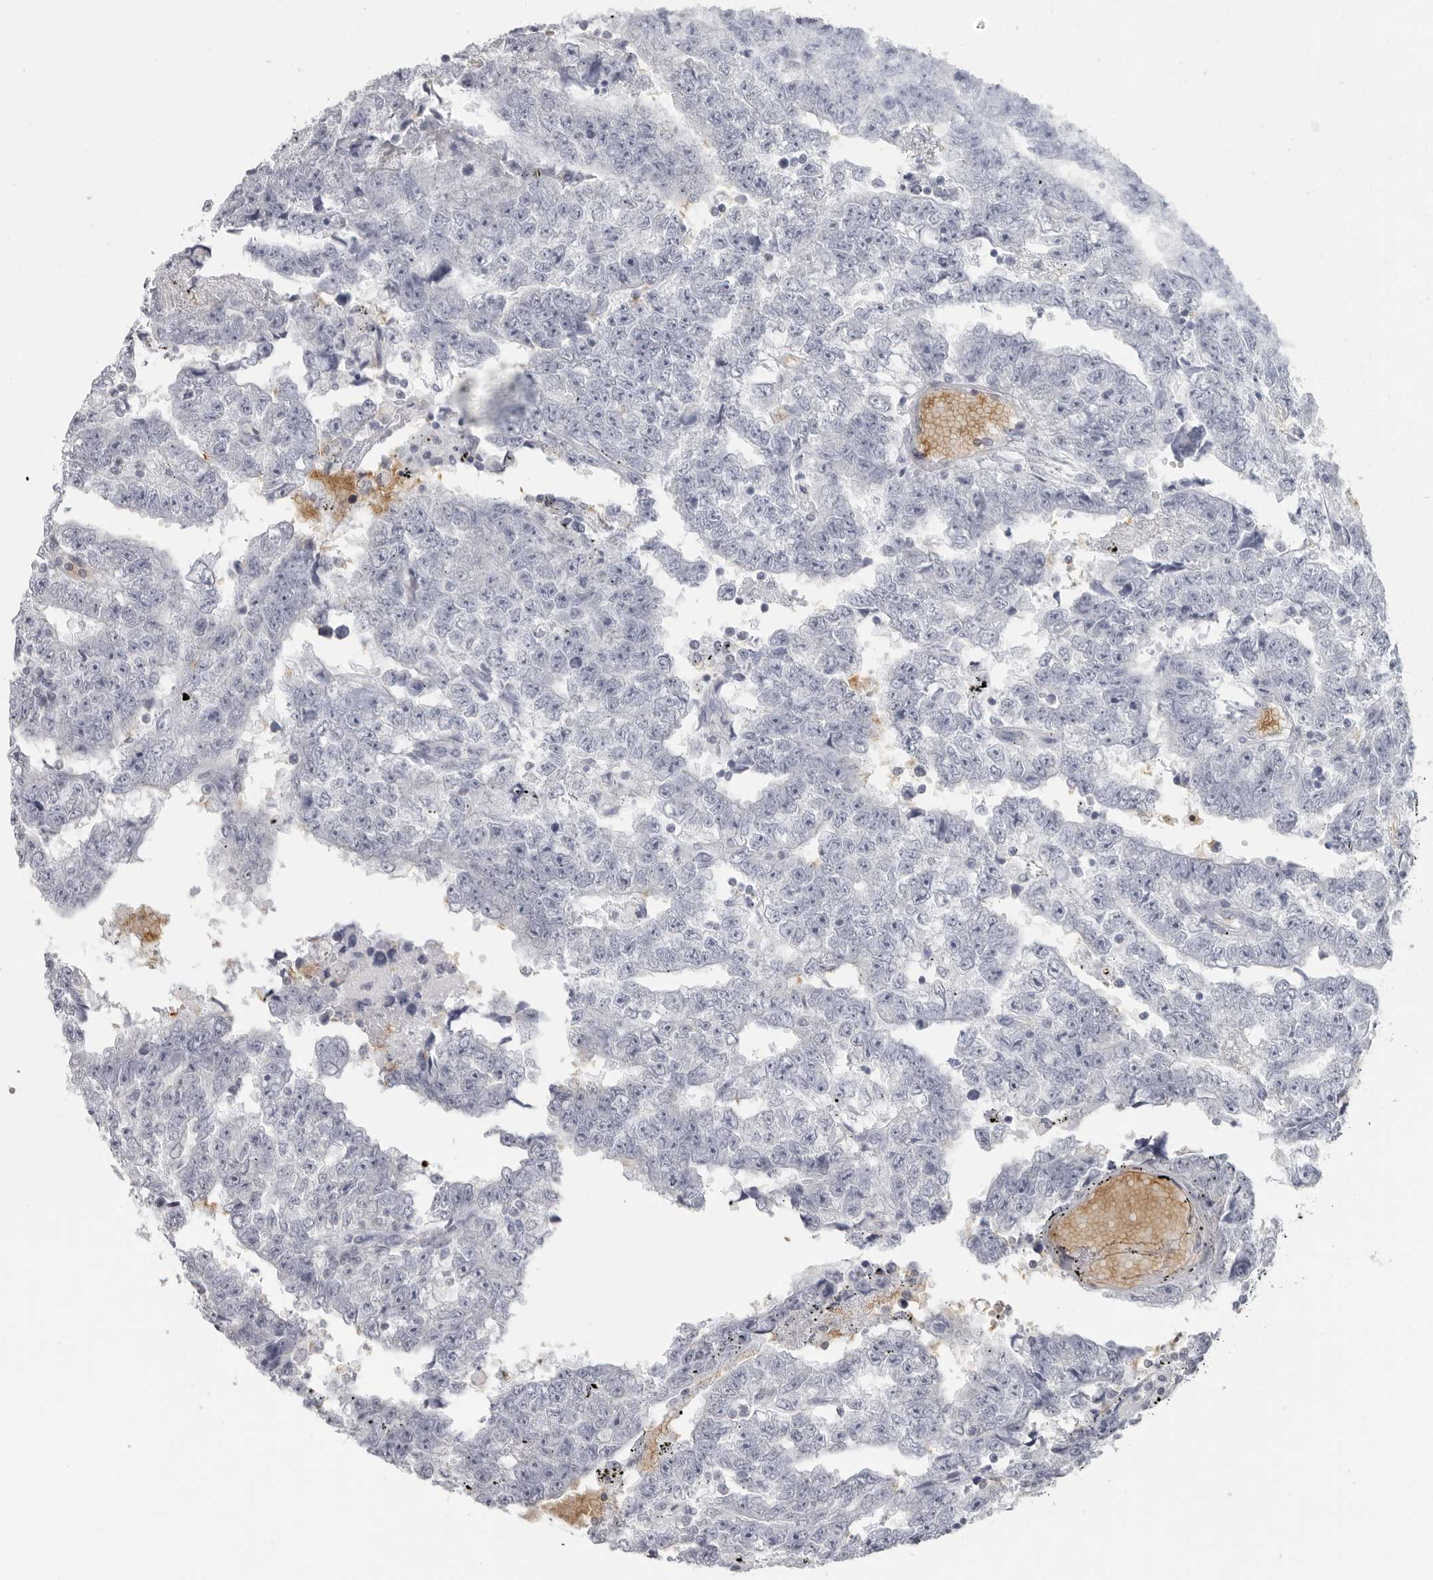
{"staining": {"intensity": "negative", "quantity": "none", "location": "none"}, "tissue": "testis cancer", "cell_type": "Tumor cells", "image_type": "cancer", "snomed": [{"axis": "morphology", "description": "Carcinoma, Embryonal, NOS"}, {"axis": "topography", "description": "Testis"}], "caption": "Immunohistochemistry (IHC) image of neoplastic tissue: human testis embryonal carcinoma stained with DAB shows no significant protein expression in tumor cells.", "gene": "EPB41", "patient": {"sex": "male", "age": 25}}